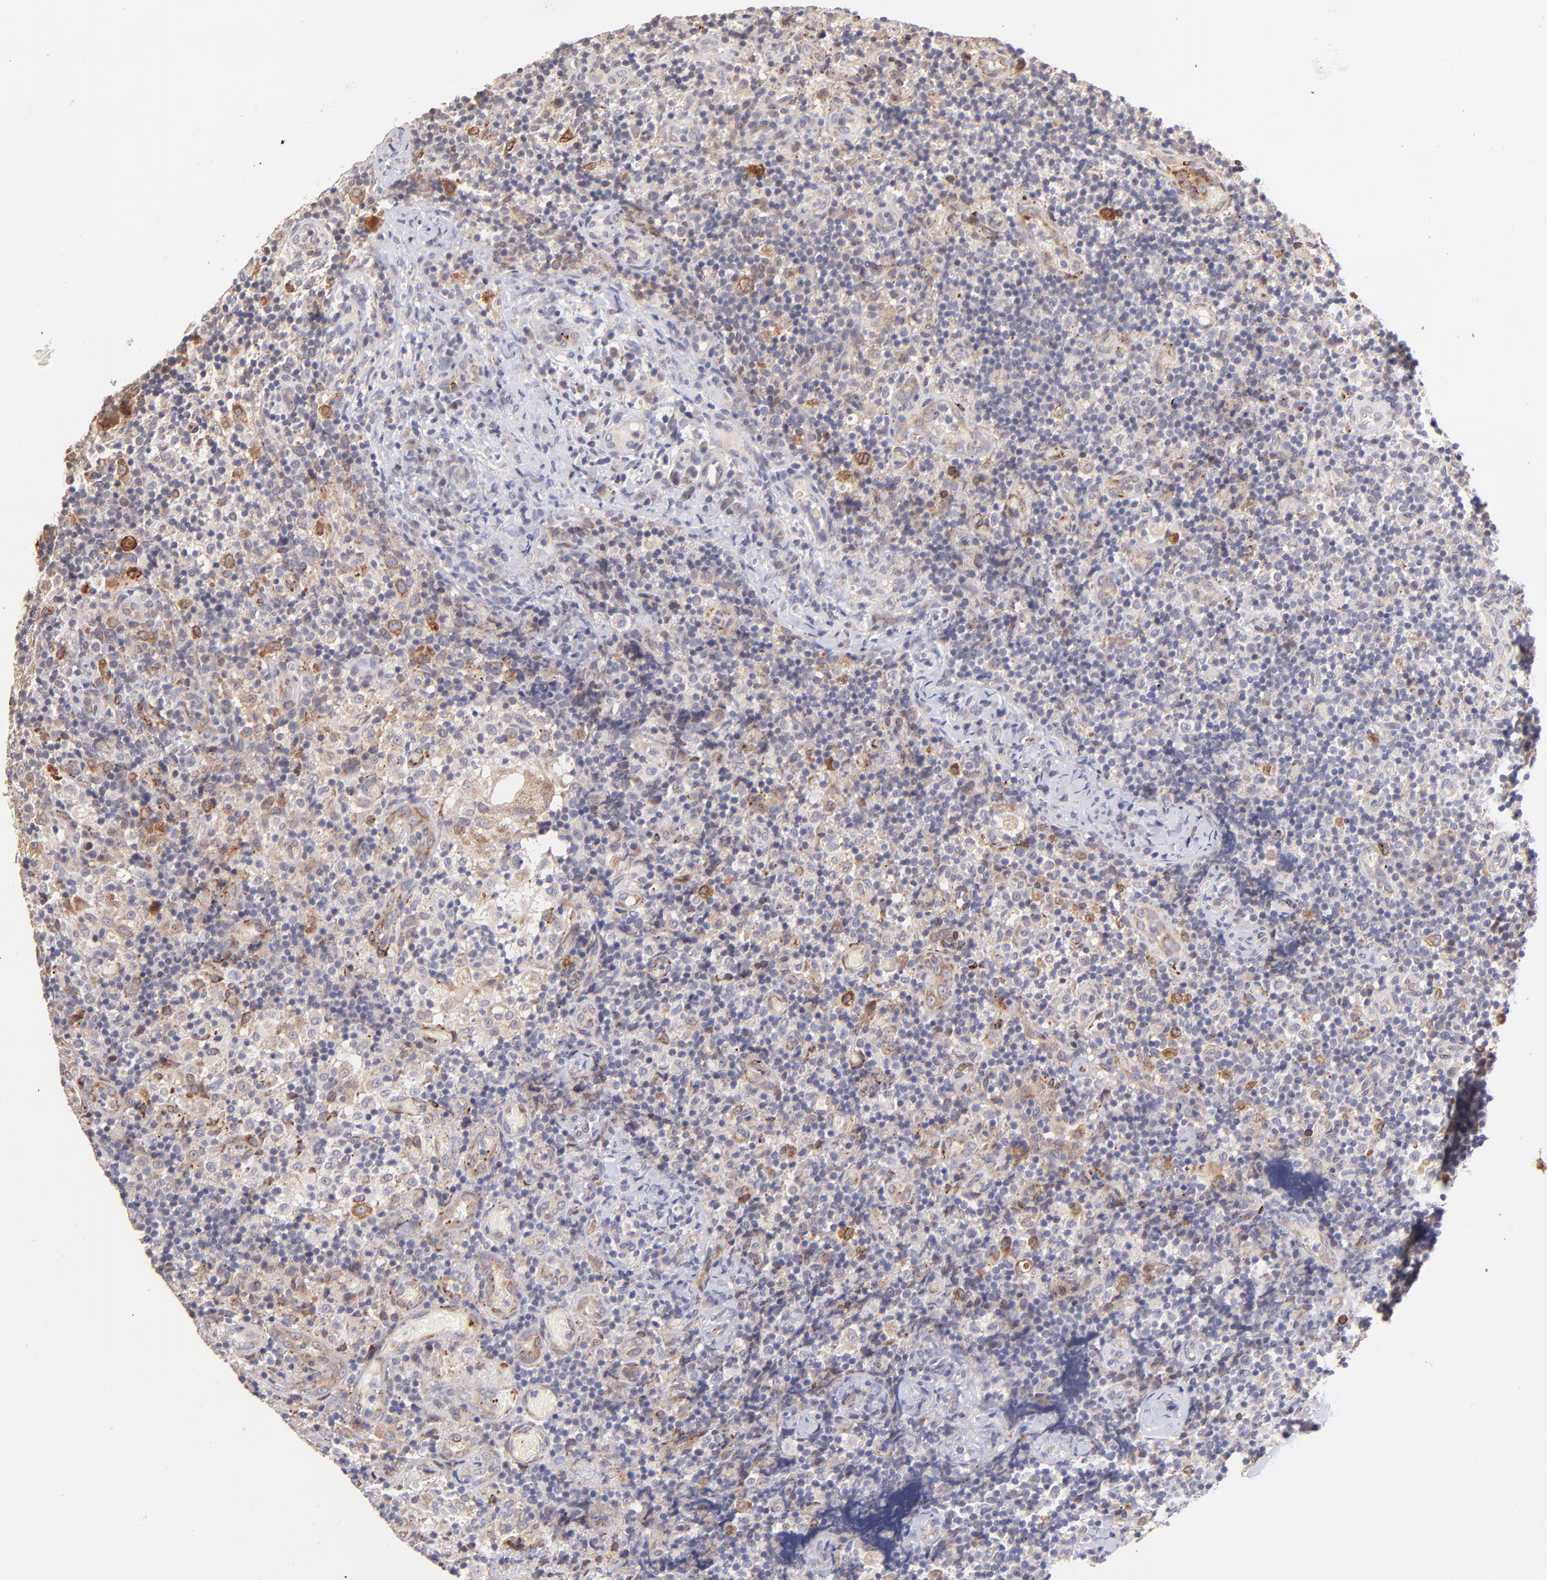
{"staining": {"intensity": "negative", "quantity": "none", "location": "none"}, "tissue": "lymph node", "cell_type": "Germinal center cells", "image_type": "normal", "snomed": [{"axis": "morphology", "description": "Normal tissue, NOS"}, {"axis": "morphology", "description": "Inflammation, NOS"}, {"axis": "topography", "description": "Lymph node"}], "caption": "An IHC micrograph of unremarkable lymph node is shown. There is no staining in germinal center cells of lymph node.", "gene": "SPARC", "patient": {"sex": "male", "age": 46}}